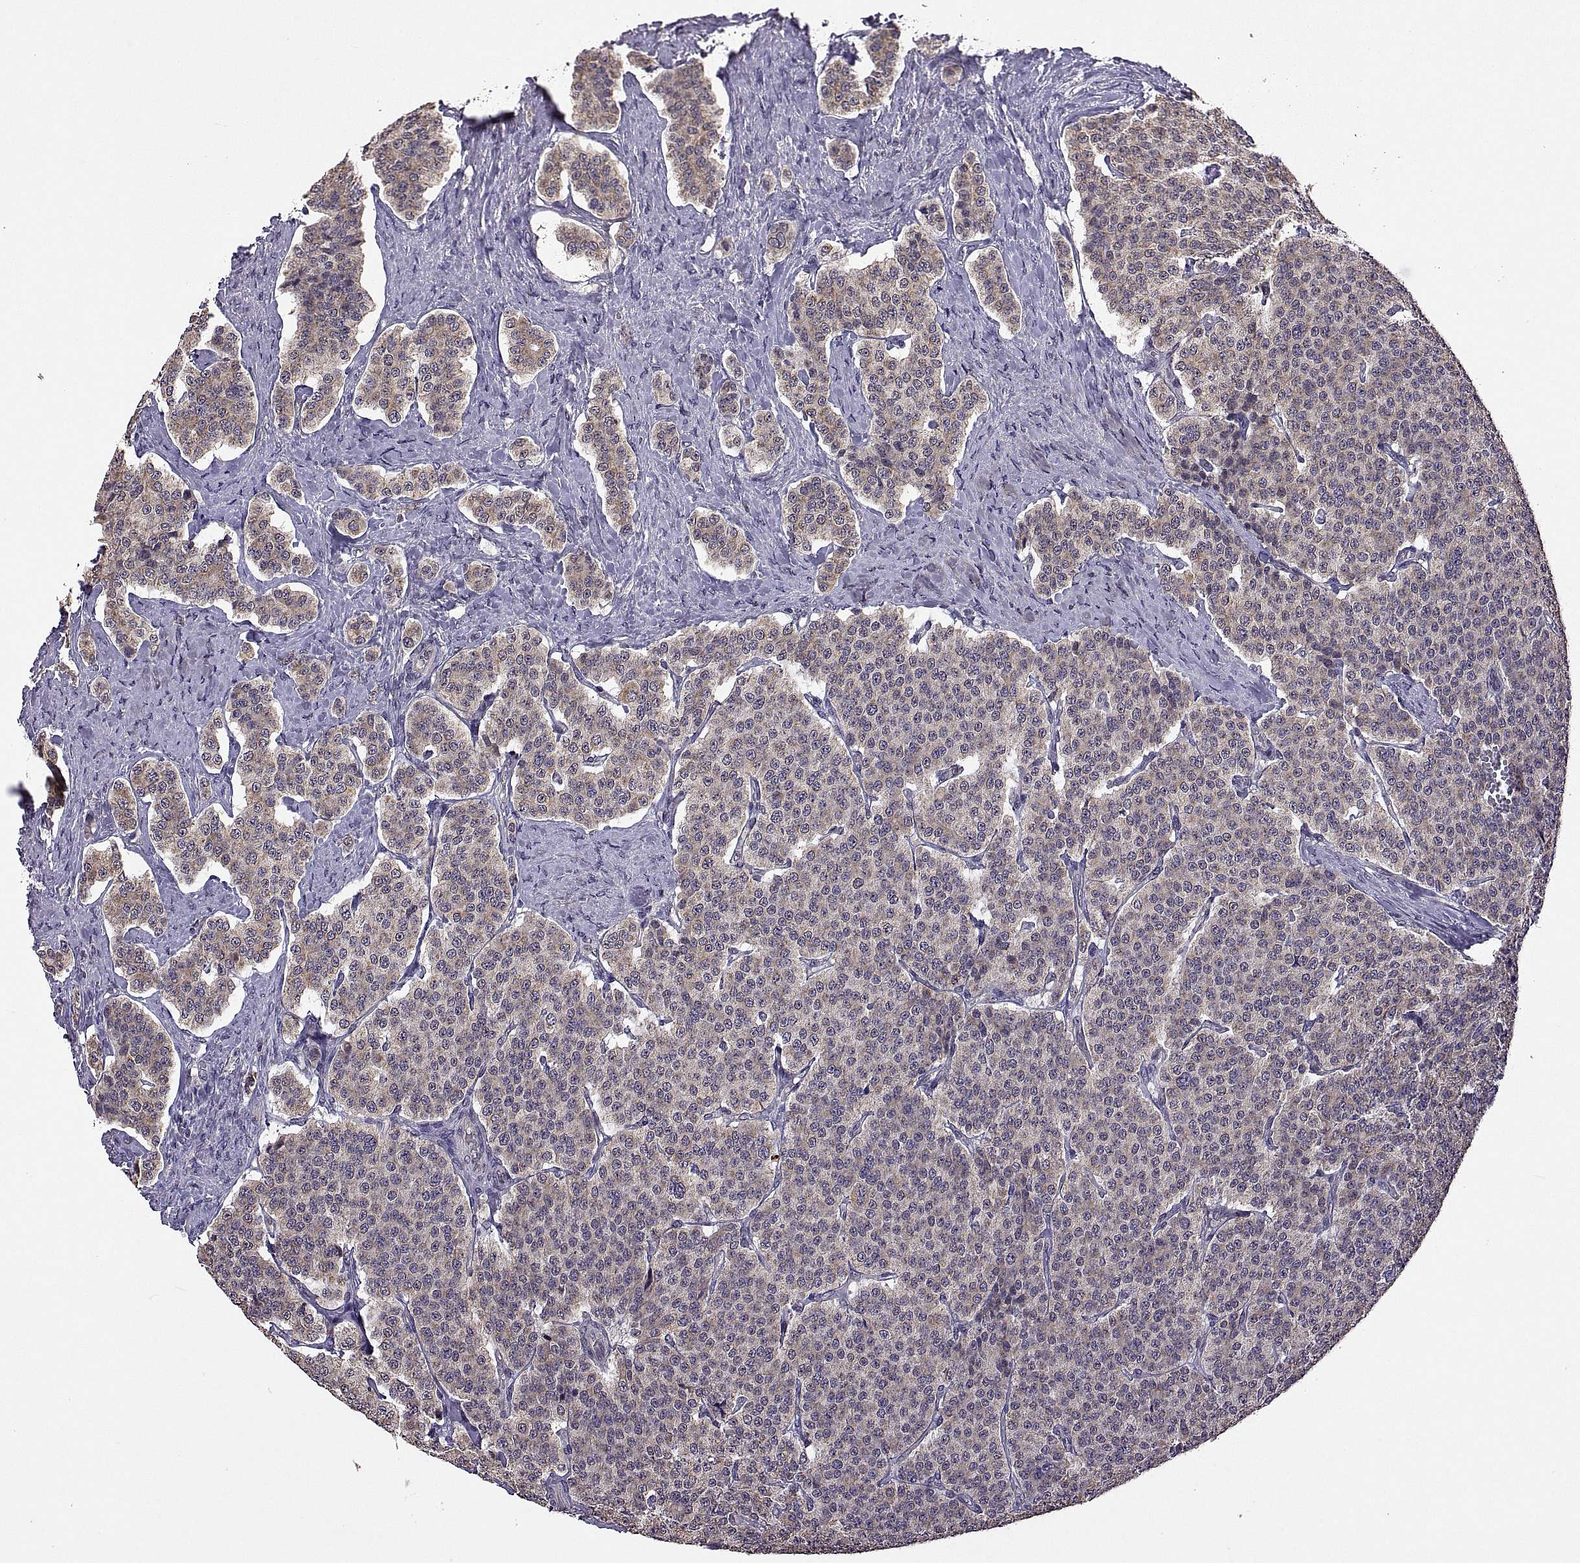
{"staining": {"intensity": "weak", "quantity": "25%-75%", "location": "cytoplasmic/membranous"}, "tissue": "carcinoid", "cell_type": "Tumor cells", "image_type": "cancer", "snomed": [{"axis": "morphology", "description": "Carcinoid, malignant, NOS"}, {"axis": "topography", "description": "Small intestine"}], "caption": "An immunohistochemistry histopathology image of tumor tissue is shown. Protein staining in brown labels weak cytoplasmic/membranous positivity in carcinoid within tumor cells.", "gene": "LAMA1", "patient": {"sex": "female", "age": 58}}